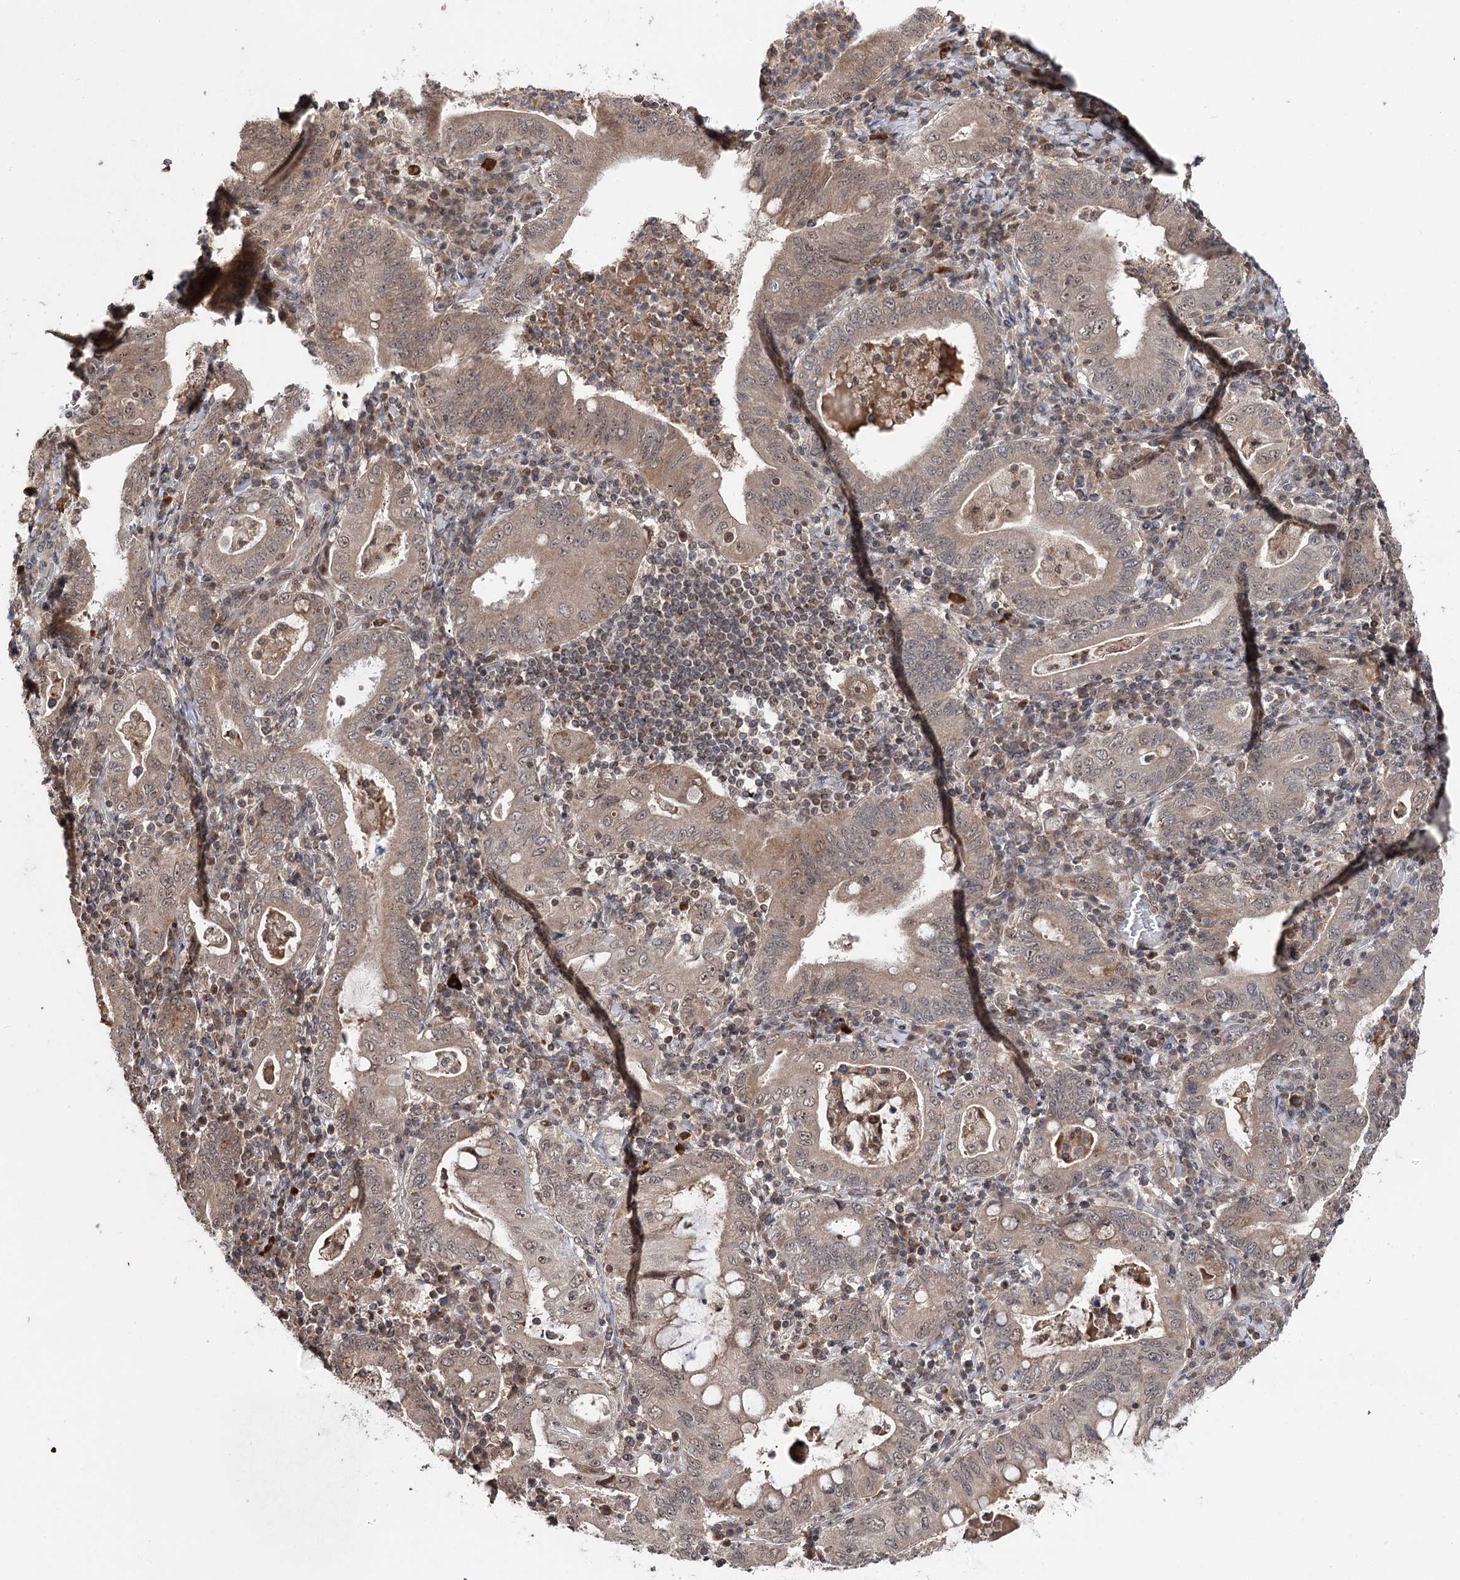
{"staining": {"intensity": "moderate", "quantity": ">75%", "location": "cytoplasmic/membranous,nuclear"}, "tissue": "stomach cancer", "cell_type": "Tumor cells", "image_type": "cancer", "snomed": [{"axis": "morphology", "description": "Normal tissue, NOS"}, {"axis": "morphology", "description": "Adenocarcinoma, NOS"}, {"axis": "topography", "description": "Esophagus"}, {"axis": "topography", "description": "Stomach, upper"}, {"axis": "topography", "description": "Peripheral nerve tissue"}], "caption": "Immunohistochemical staining of human adenocarcinoma (stomach) displays medium levels of moderate cytoplasmic/membranous and nuclear staining in about >75% of tumor cells. (Brightfield microscopy of DAB IHC at high magnification).", "gene": "FAM53B", "patient": {"sex": "male", "age": 62}}